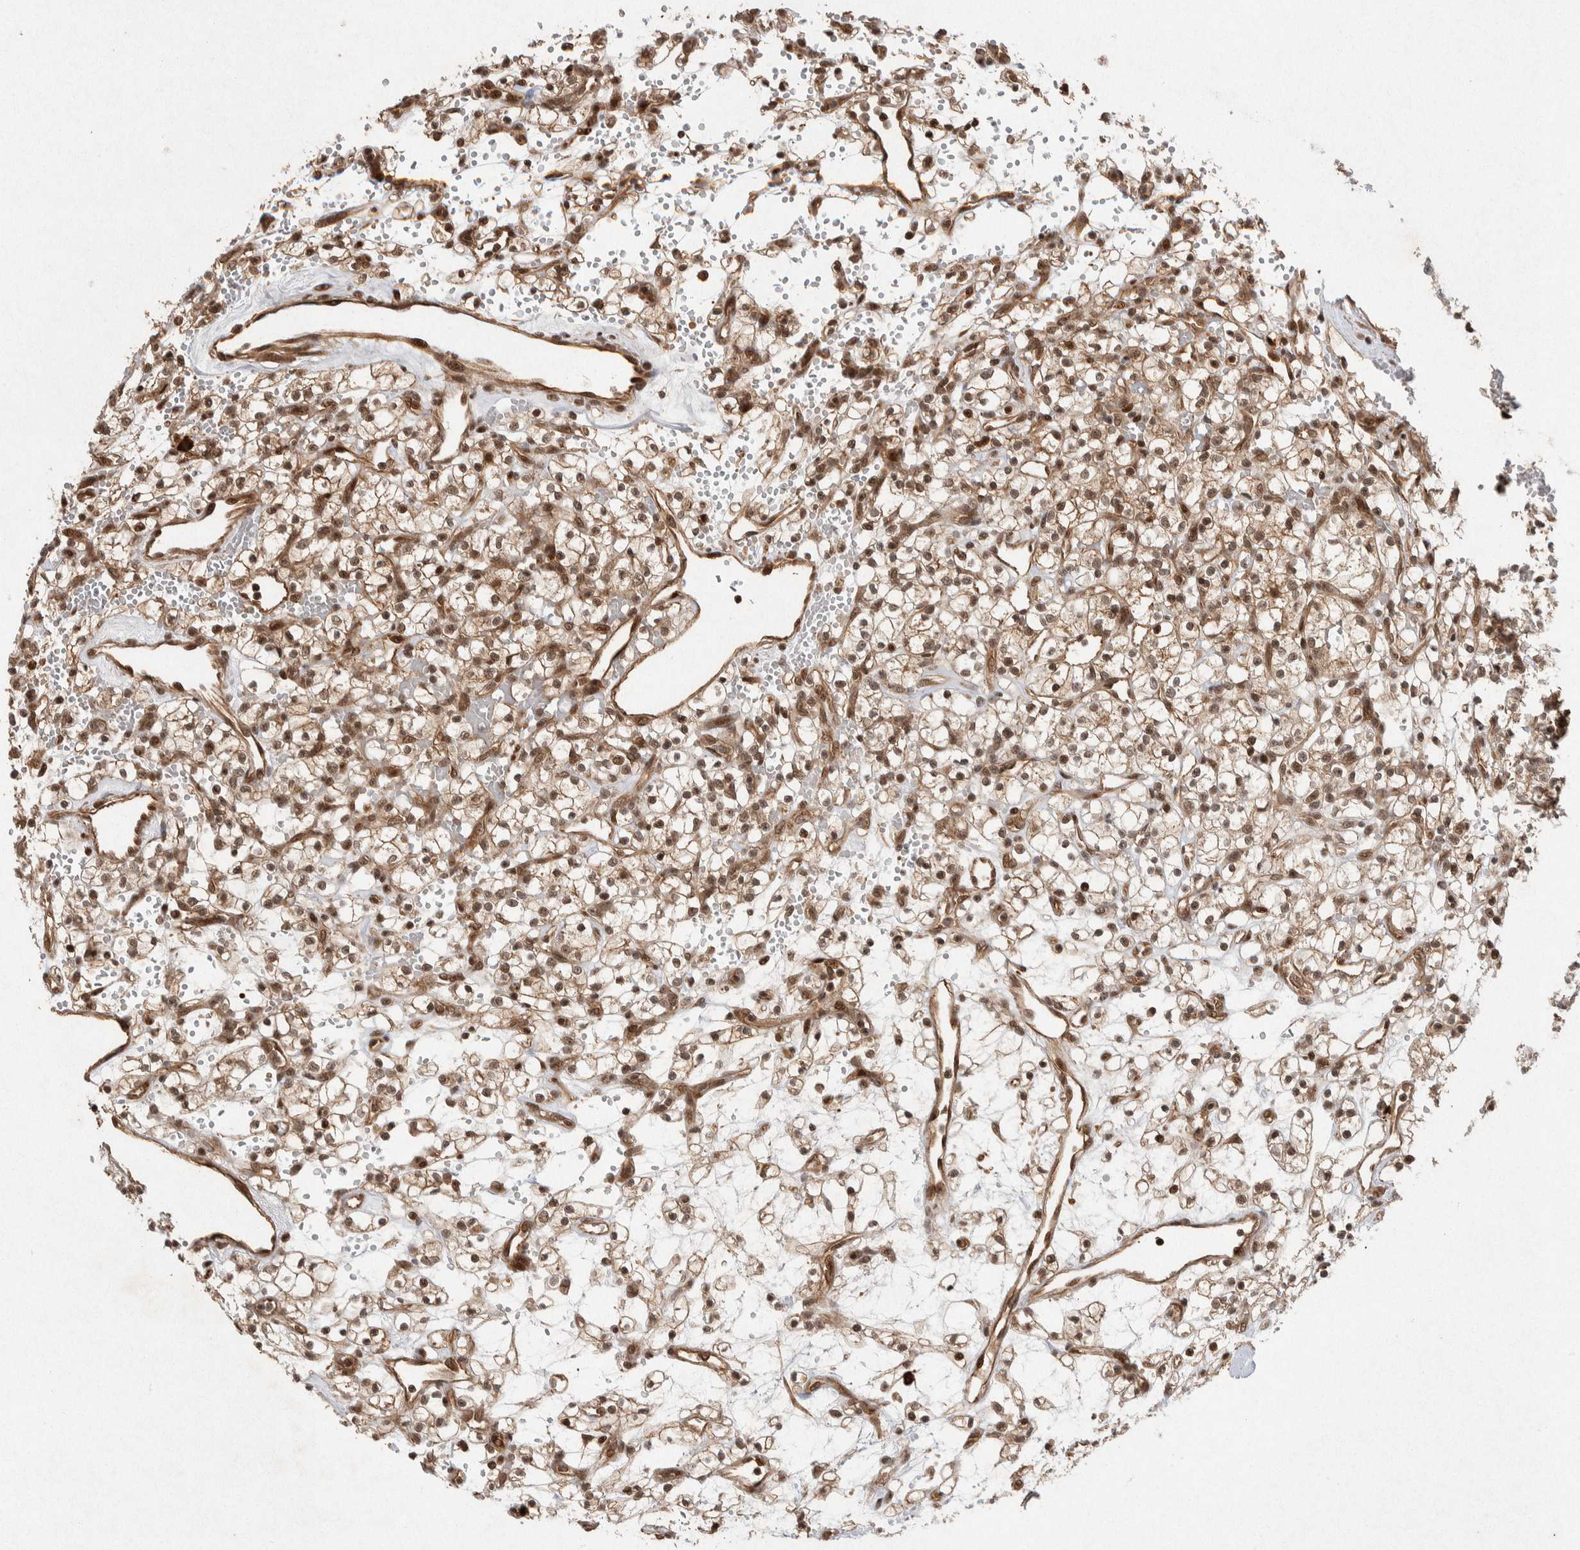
{"staining": {"intensity": "moderate", "quantity": ">75%", "location": "cytoplasmic/membranous,nuclear"}, "tissue": "renal cancer", "cell_type": "Tumor cells", "image_type": "cancer", "snomed": [{"axis": "morphology", "description": "Adenocarcinoma, NOS"}, {"axis": "topography", "description": "Kidney"}], "caption": "Immunohistochemistry histopathology image of human renal cancer stained for a protein (brown), which reveals medium levels of moderate cytoplasmic/membranous and nuclear positivity in approximately >75% of tumor cells.", "gene": "TOR1B", "patient": {"sex": "female", "age": 60}}